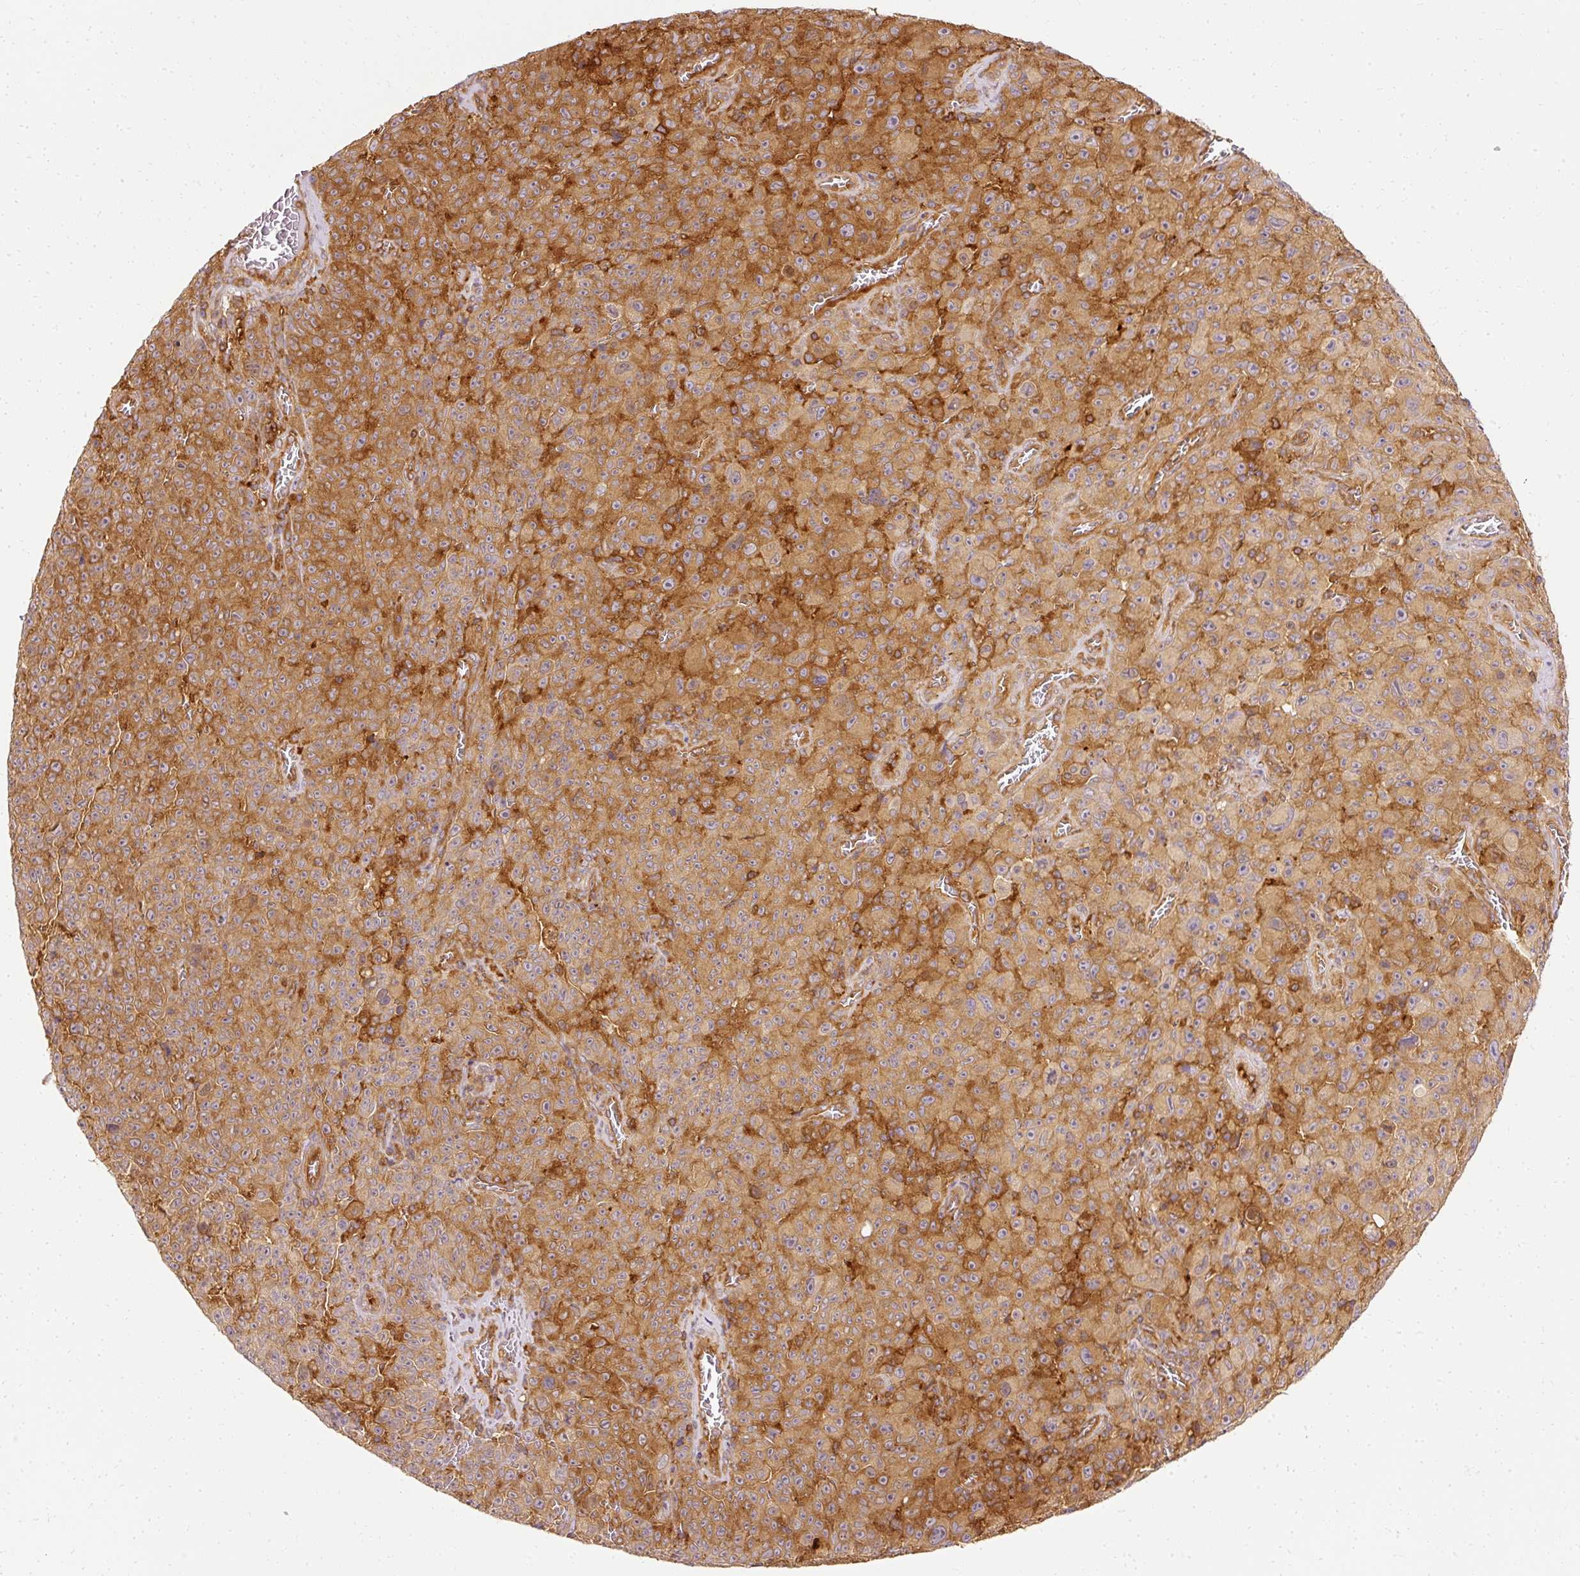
{"staining": {"intensity": "strong", "quantity": "25%-75%", "location": "cytoplasmic/membranous"}, "tissue": "melanoma", "cell_type": "Tumor cells", "image_type": "cancer", "snomed": [{"axis": "morphology", "description": "Malignant melanoma, NOS"}, {"axis": "topography", "description": "Skin"}], "caption": "Malignant melanoma stained for a protein shows strong cytoplasmic/membranous positivity in tumor cells.", "gene": "ARMH3", "patient": {"sex": "female", "age": 82}}